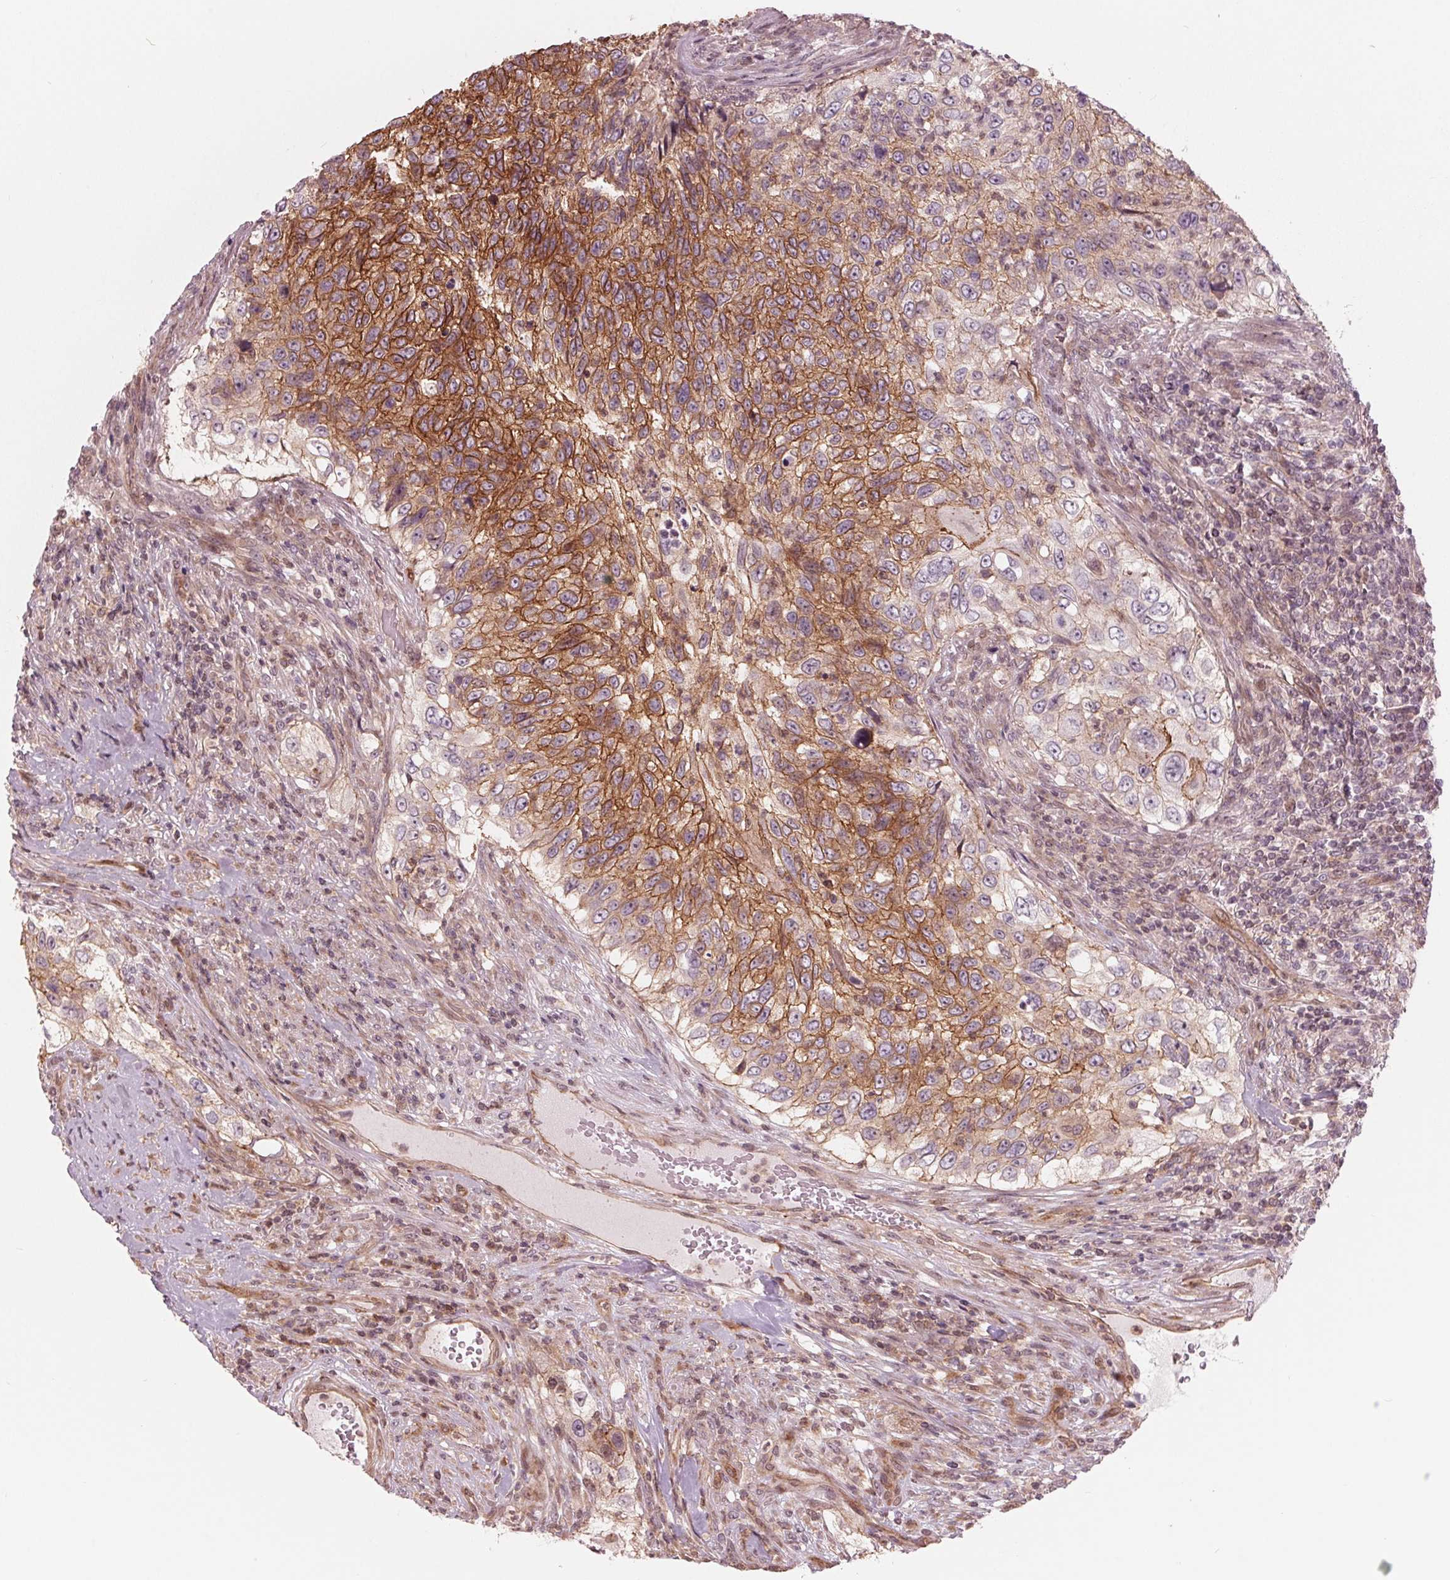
{"staining": {"intensity": "moderate", "quantity": "25%-75%", "location": "cytoplasmic/membranous"}, "tissue": "urothelial cancer", "cell_type": "Tumor cells", "image_type": "cancer", "snomed": [{"axis": "morphology", "description": "Urothelial carcinoma, High grade"}, {"axis": "topography", "description": "Urinary bladder"}], "caption": "Urothelial cancer stained for a protein demonstrates moderate cytoplasmic/membranous positivity in tumor cells.", "gene": "TXNIP", "patient": {"sex": "female", "age": 60}}